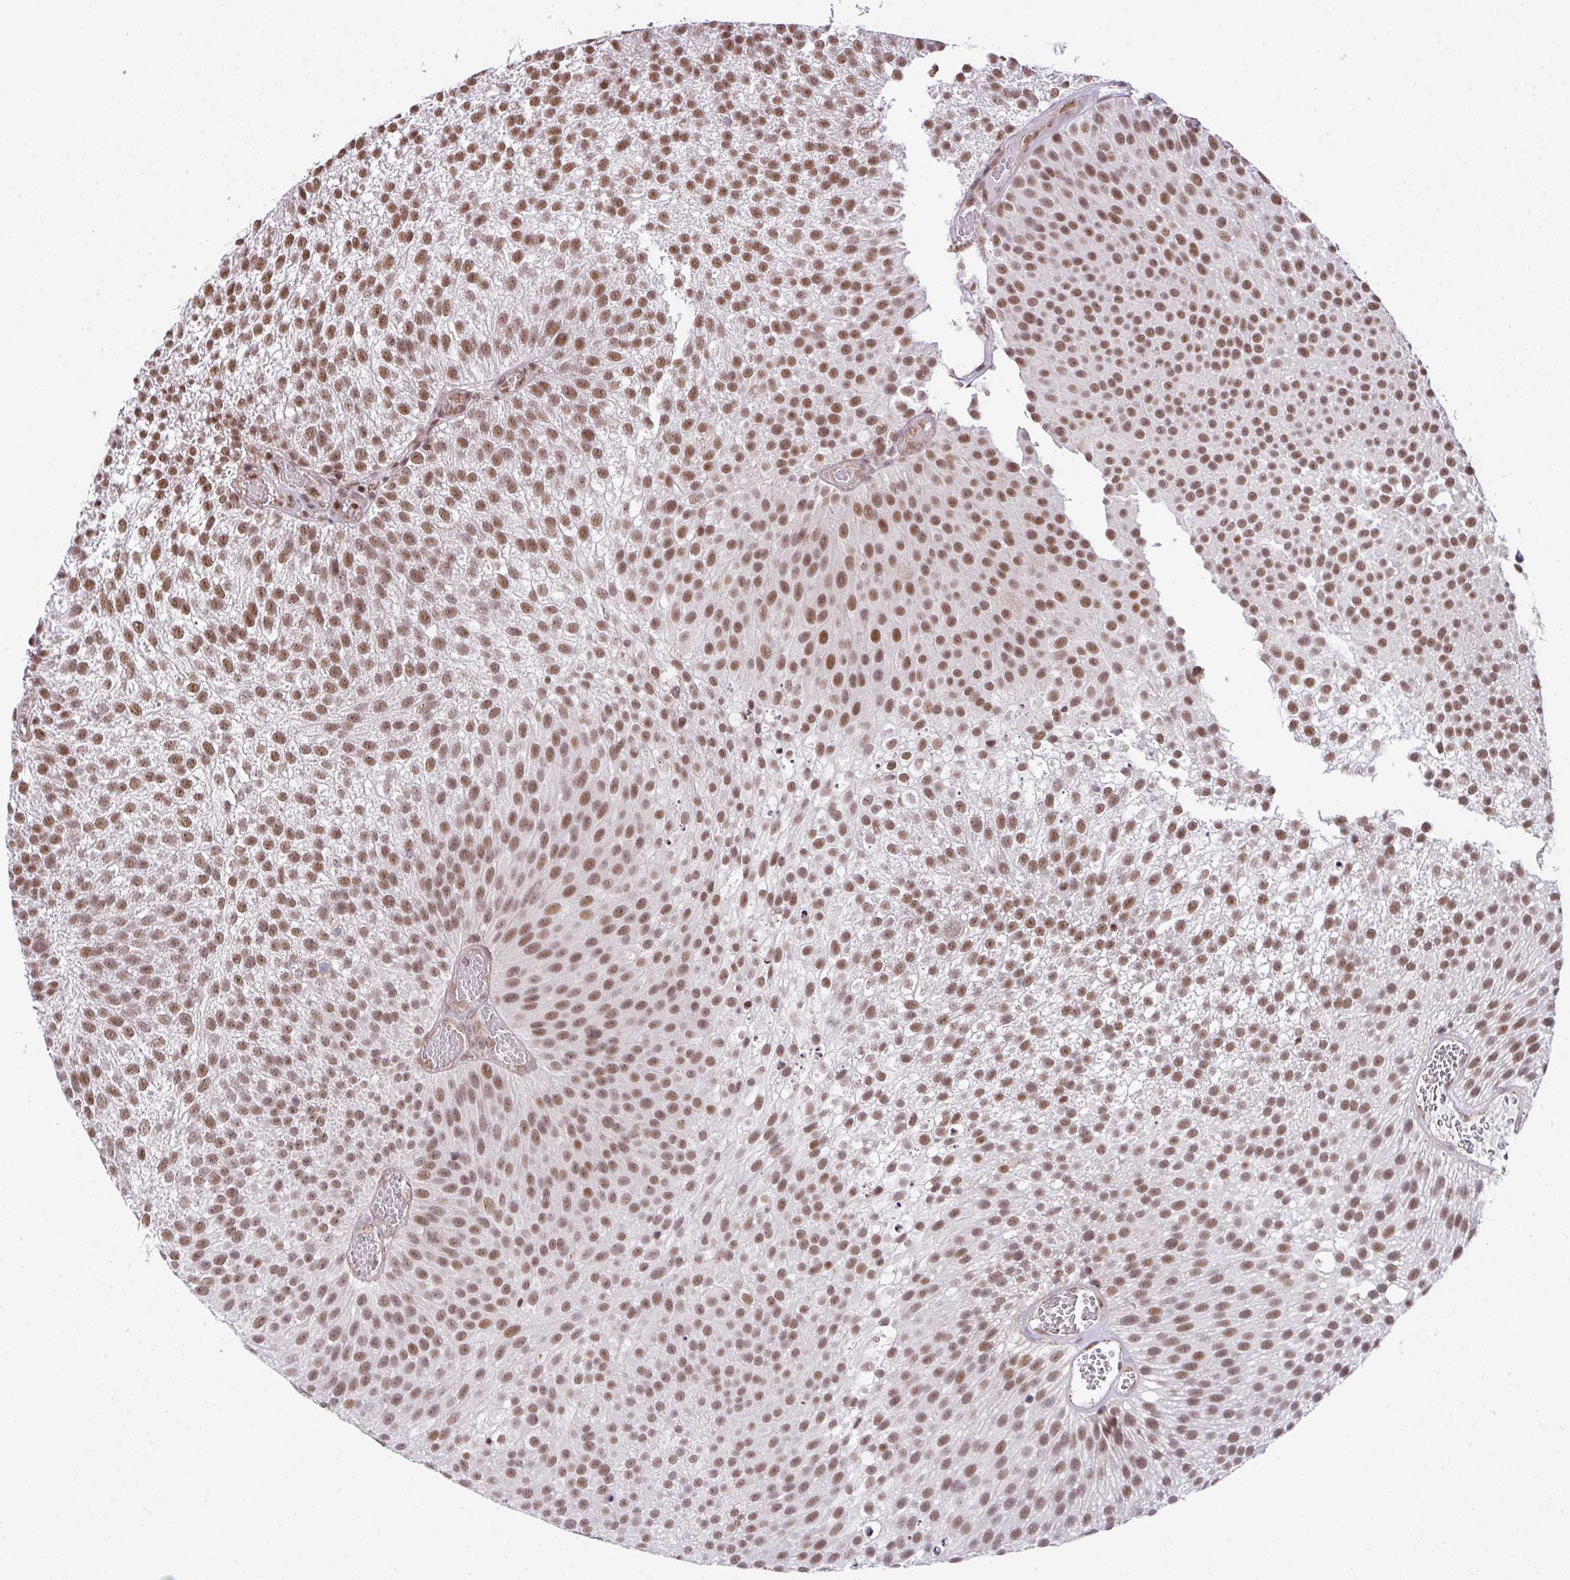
{"staining": {"intensity": "moderate", "quantity": ">75%", "location": "nuclear"}, "tissue": "urothelial cancer", "cell_type": "Tumor cells", "image_type": "cancer", "snomed": [{"axis": "morphology", "description": "Urothelial carcinoma, Low grade"}, {"axis": "topography", "description": "Urinary bladder"}], "caption": "Immunohistochemistry photomicrograph of neoplastic tissue: human urothelial cancer stained using immunohistochemistry displays medium levels of moderate protein expression localized specifically in the nuclear of tumor cells, appearing as a nuclear brown color.", "gene": "PLK1", "patient": {"sex": "female", "age": 79}}